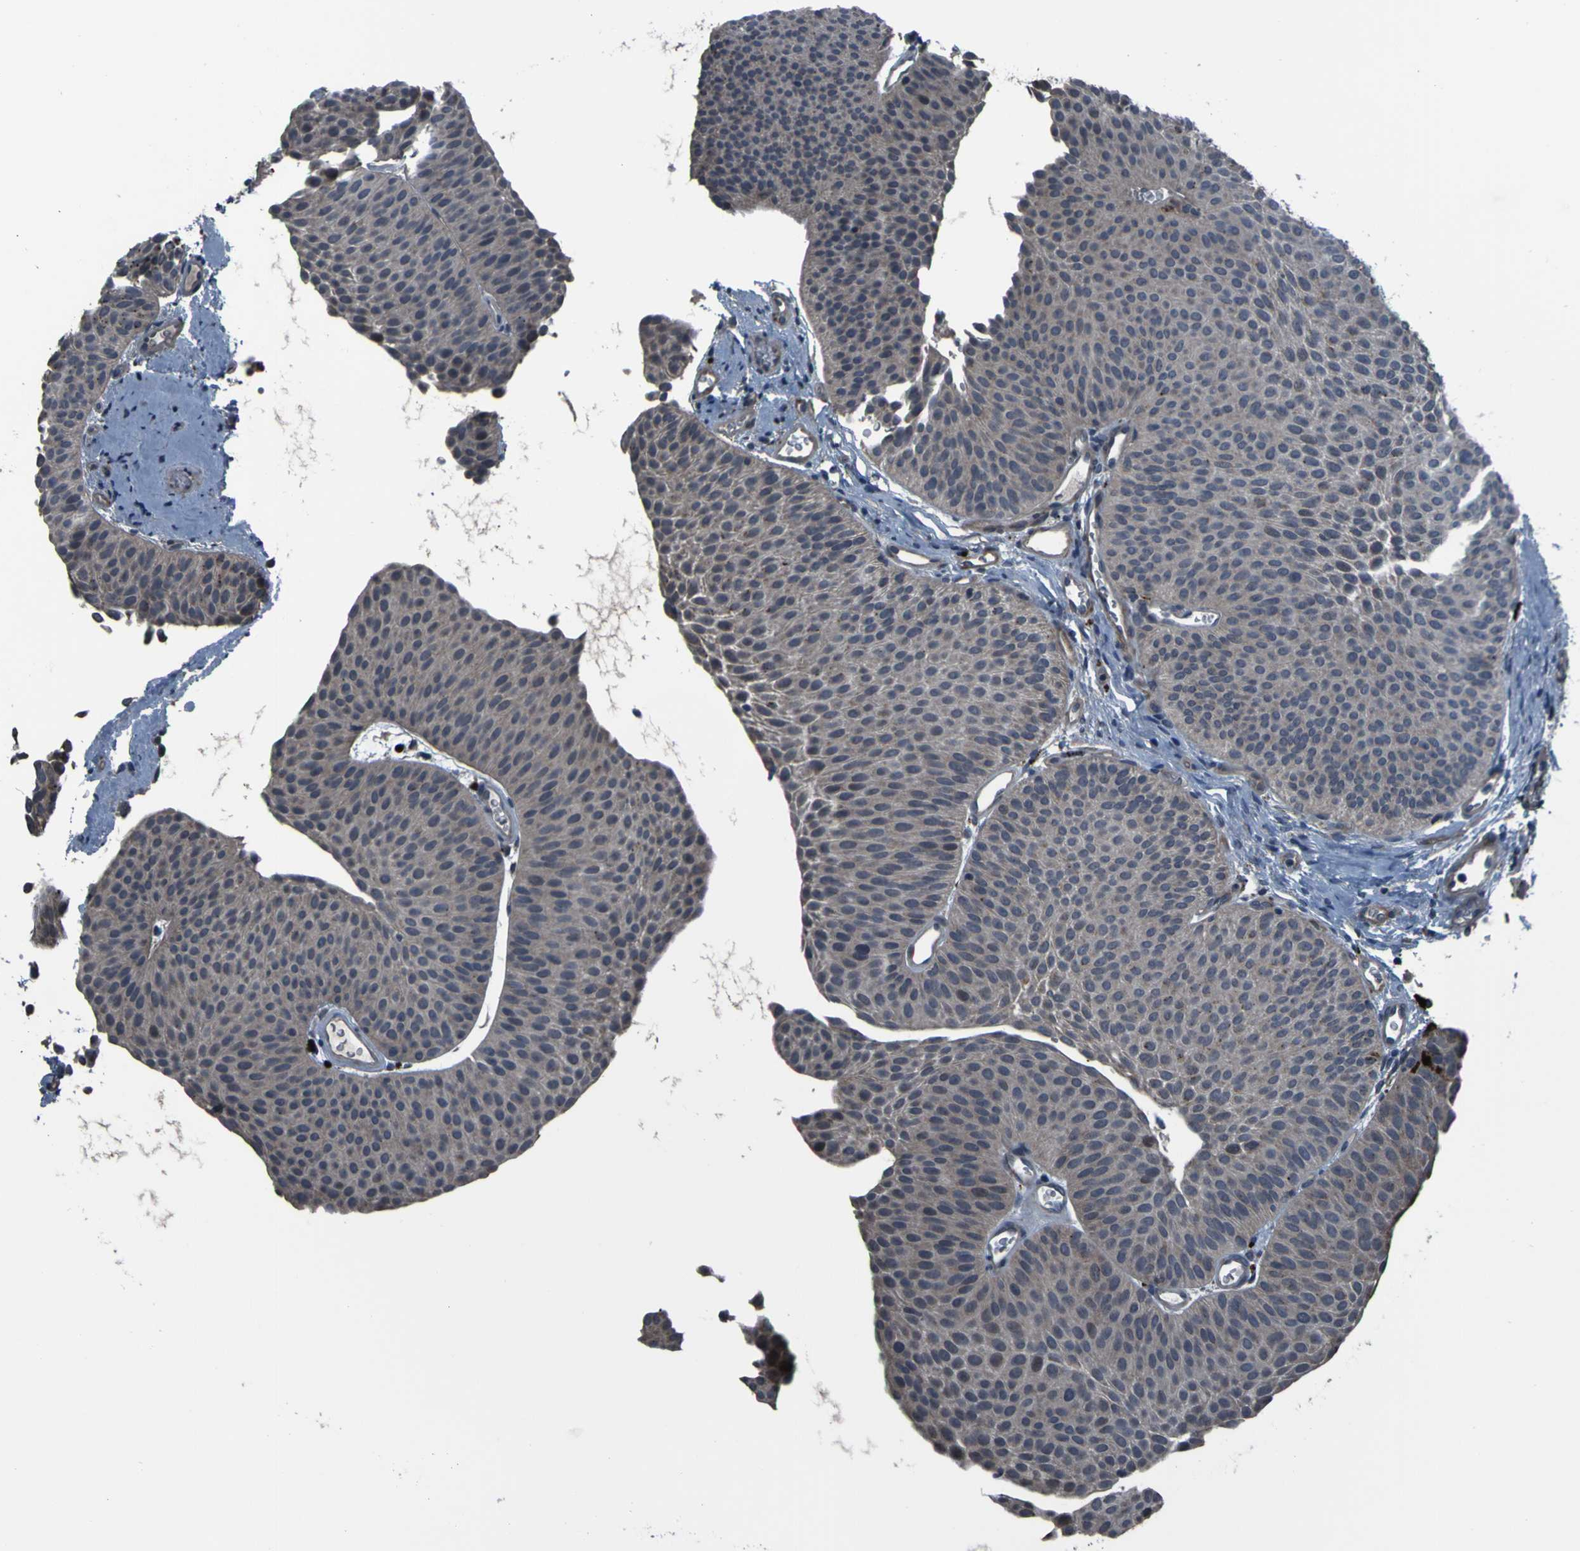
{"staining": {"intensity": "weak", "quantity": ">75%", "location": "cytoplasmic/membranous"}, "tissue": "urothelial cancer", "cell_type": "Tumor cells", "image_type": "cancer", "snomed": [{"axis": "morphology", "description": "Urothelial carcinoma, Low grade"}, {"axis": "topography", "description": "Urinary bladder"}], "caption": "Immunohistochemical staining of urothelial cancer displays weak cytoplasmic/membranous protein positivity in approximately >75% of tumor cells. (DAB (3,3'-diaminobenzidine) IHC, brown staining for protein, blue staining for nuclei).", "gene": "OSTM1", "patient": {"sex": "female", "age": 60}}